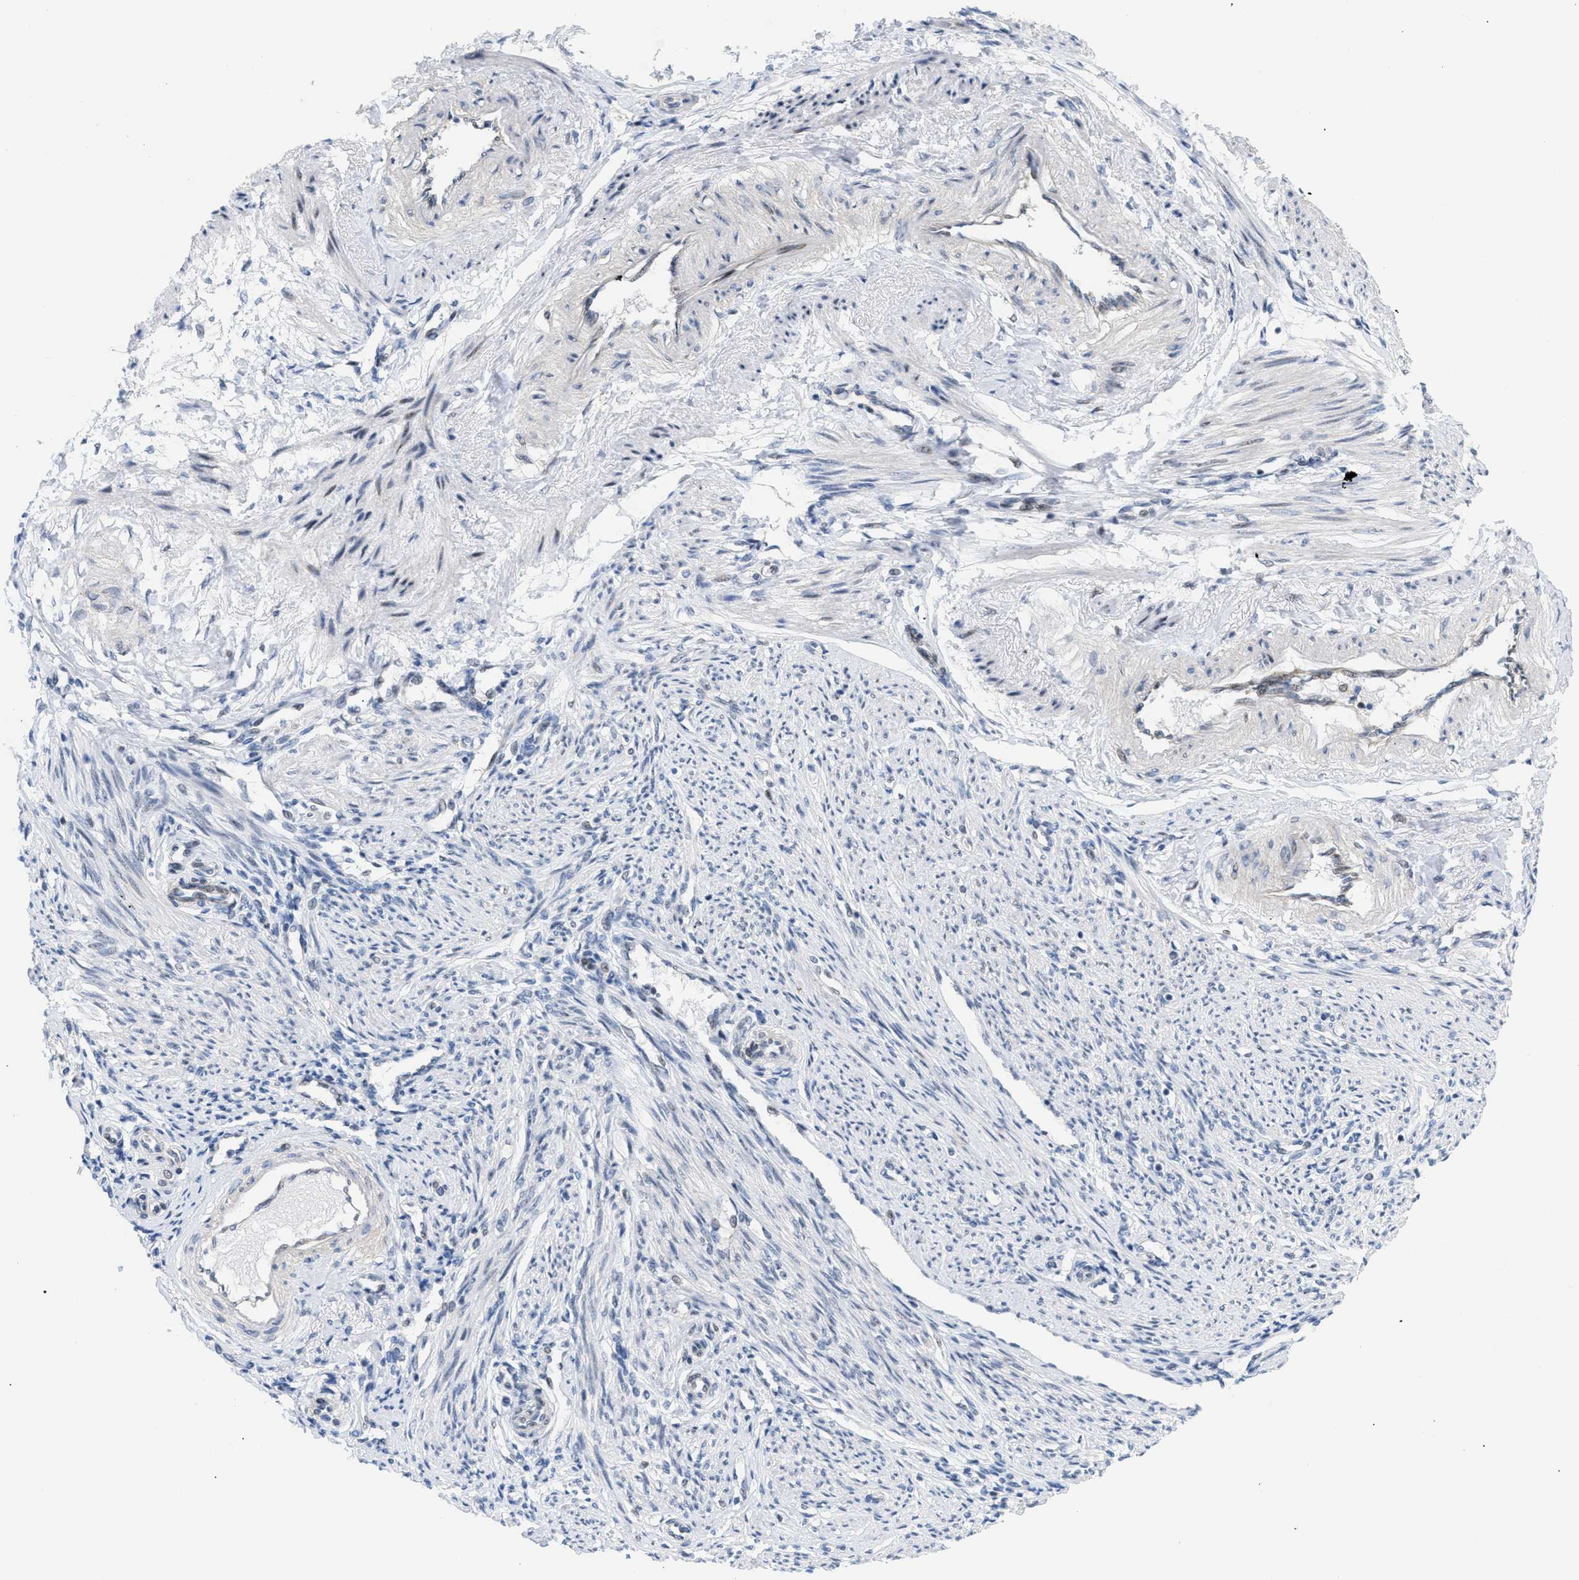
{"staining": {"intensity": "moderate", "quantity": "<25%", "location": "nuclear"}, "tissue": "endometrium", "cell_type": "Cells in endometrial stroma", "image_type": "normal", "snomed": [{"axis": "morphology", "description": "Normal tissue, NOS"}, {"axis": "topography", "description": "Endometrium"}], "caption": "Endometrium stained with a brown dye demonstrates moderate nuclear positive staining in approximately <25% of cells in endometrial stroma.", "gene": "MED1", "patient": {"sex": "female", "age": 42}}